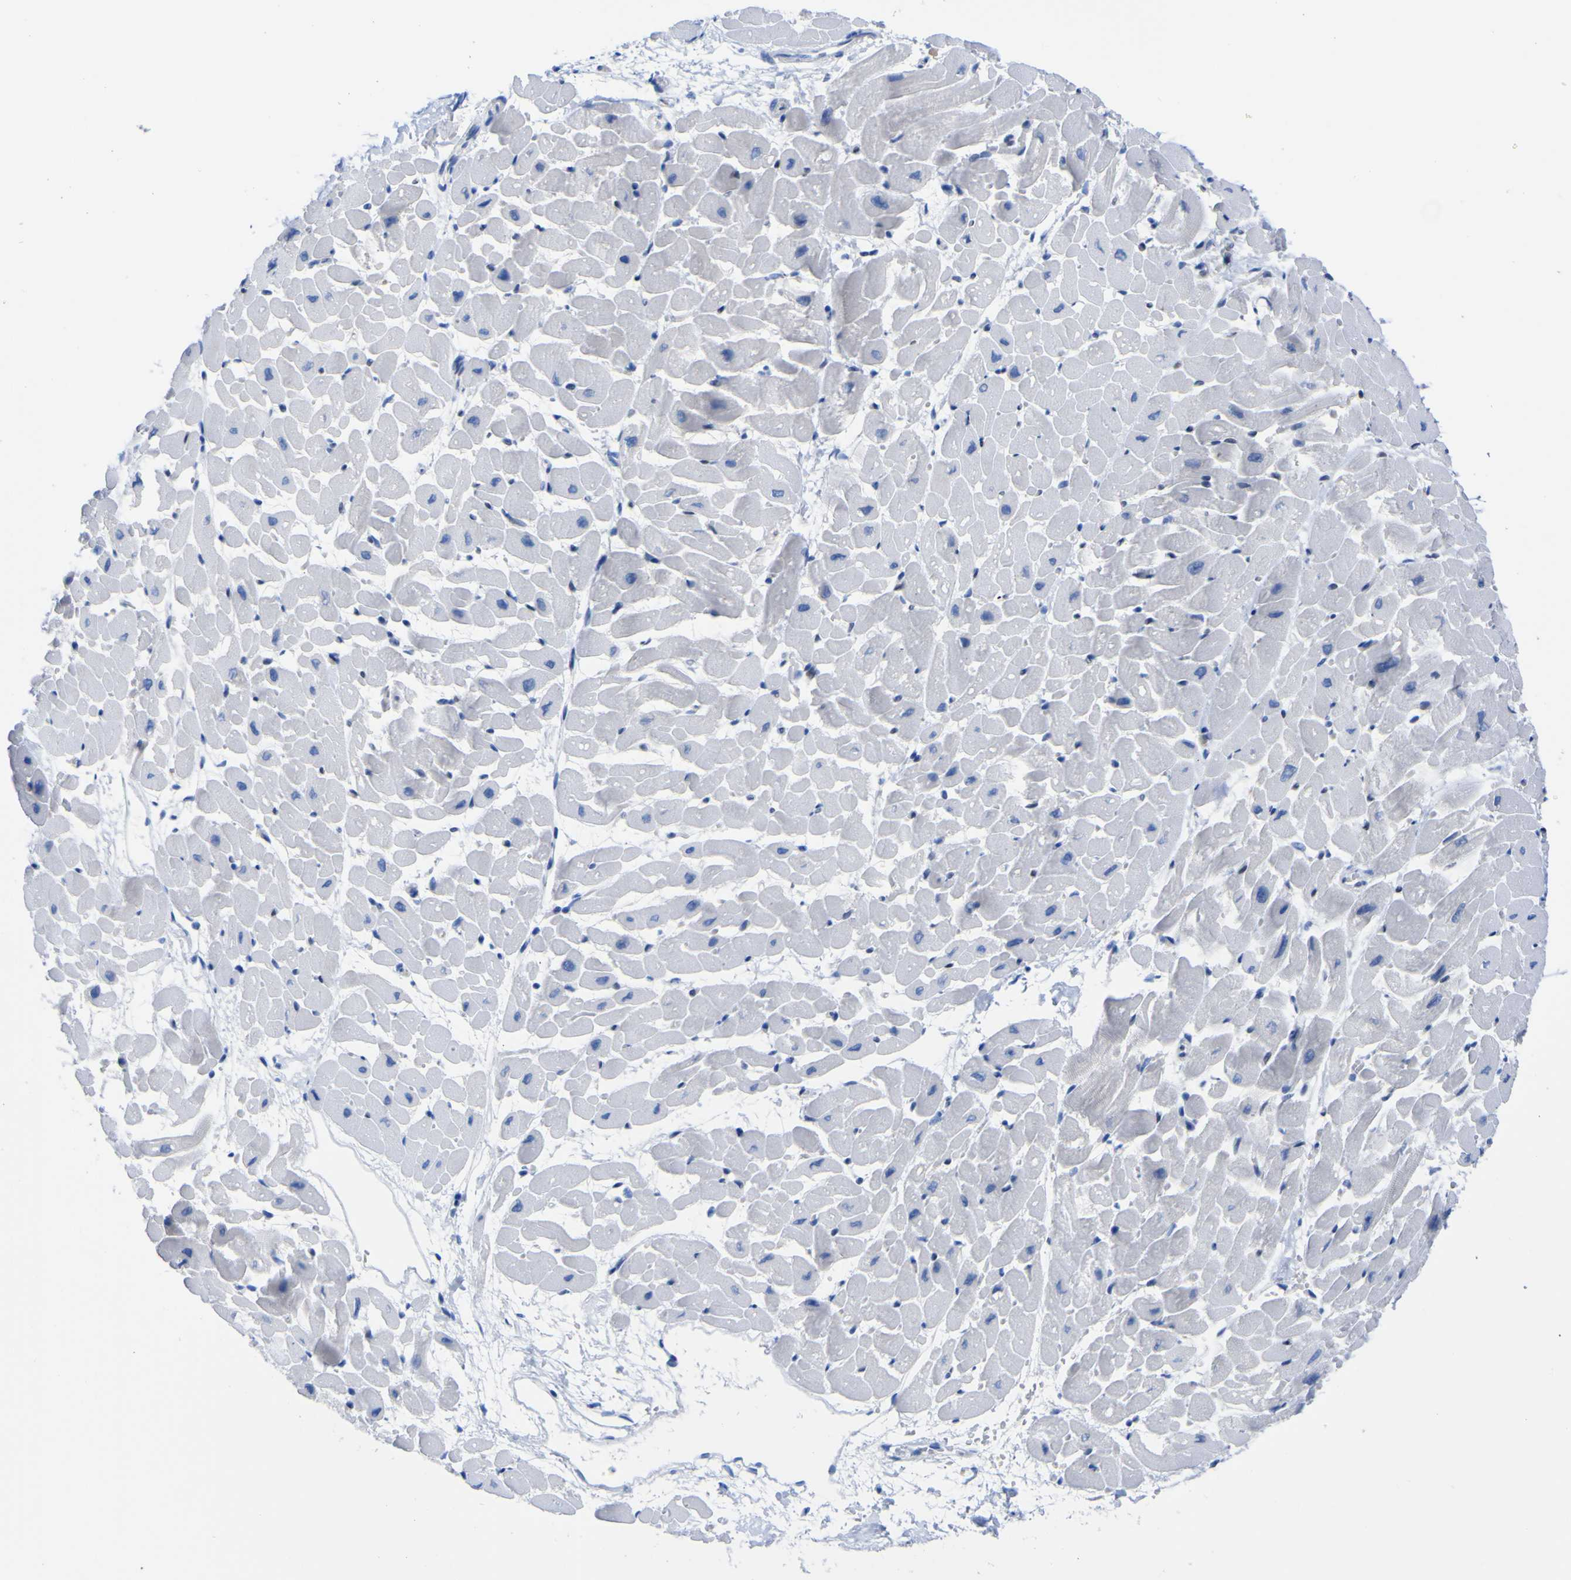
{"staining": {"intensity": "negative", "quantity": "none", "location": "none"}, "tissue": "heart muscle", "cell_type": "Cardiomyocytes", "image_type": "normal", "snomed": [{"axis": "morphology", "description": "Normal tissue, NOS"}, {"axis": "topography", "description": "Heart"}], "caption": "IHC micrograph of unremarkable heart muscle: heart muscle stained with DAB displays no significant protein staining in cardiomyocytes. (DAB immunohistochemistry (IHC) with hematoxylin counter stain).", "gene": "DACH1", "patient": {"sex": "male", "age": 45}}